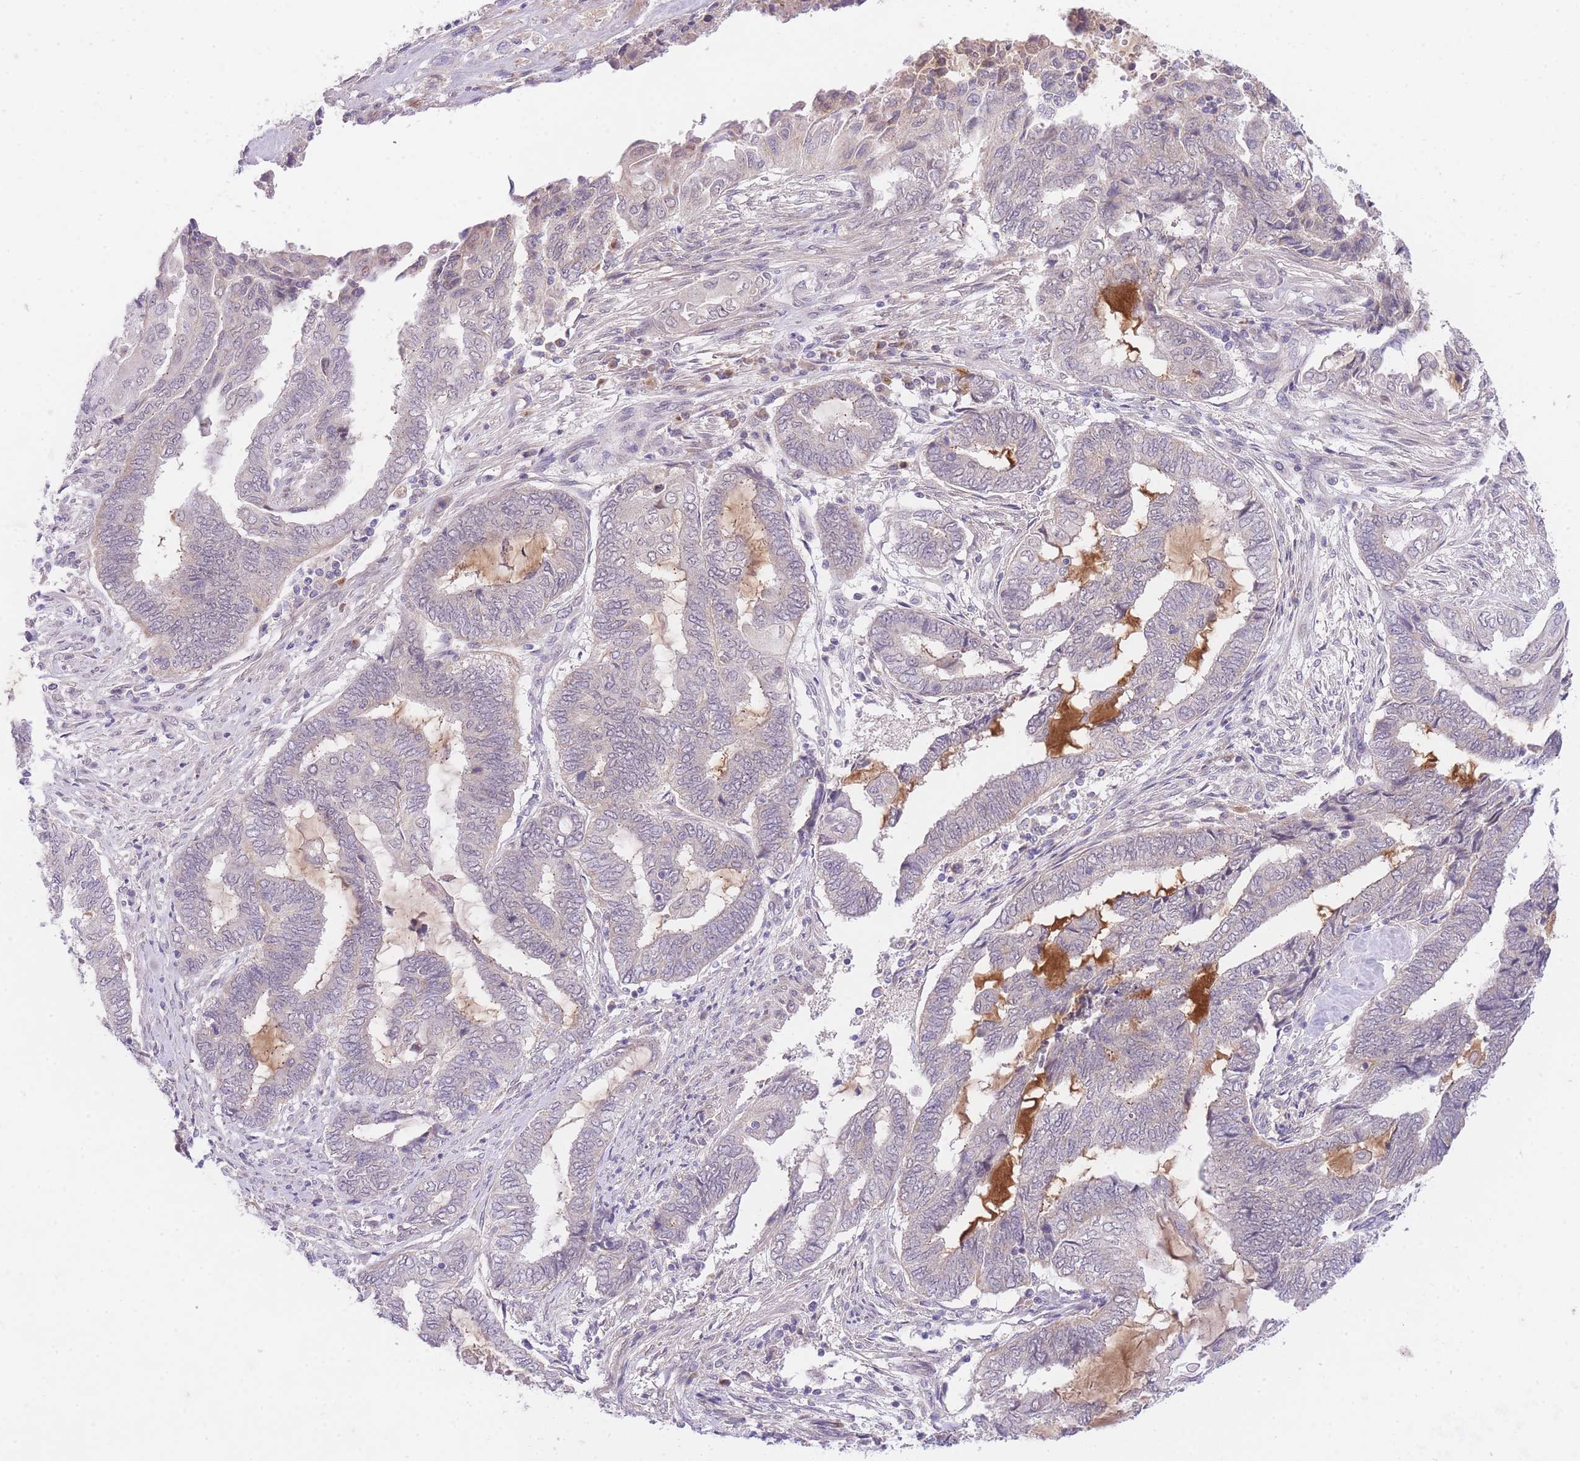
{"staining": {"intensity": "negative", "quantity": "none", "location": "none"}, "tissue": "endometrial cancer", "cell_type": "Tumor cells", "image_type": "cancer", "snomed": [{"axis": "morphology", "description": "Adenocarcinoma, NOS"}, {"axis": "topography", "description": "Uterus"}, {"axis": "topography", "description": "Endometrium"}], "caption": "Endometrial adenocarcinoma stained for a protein using IHC displays no expression tumor cells.", "gene": "SLC25A33", "patient": {"sex": "female", "age": 70}}